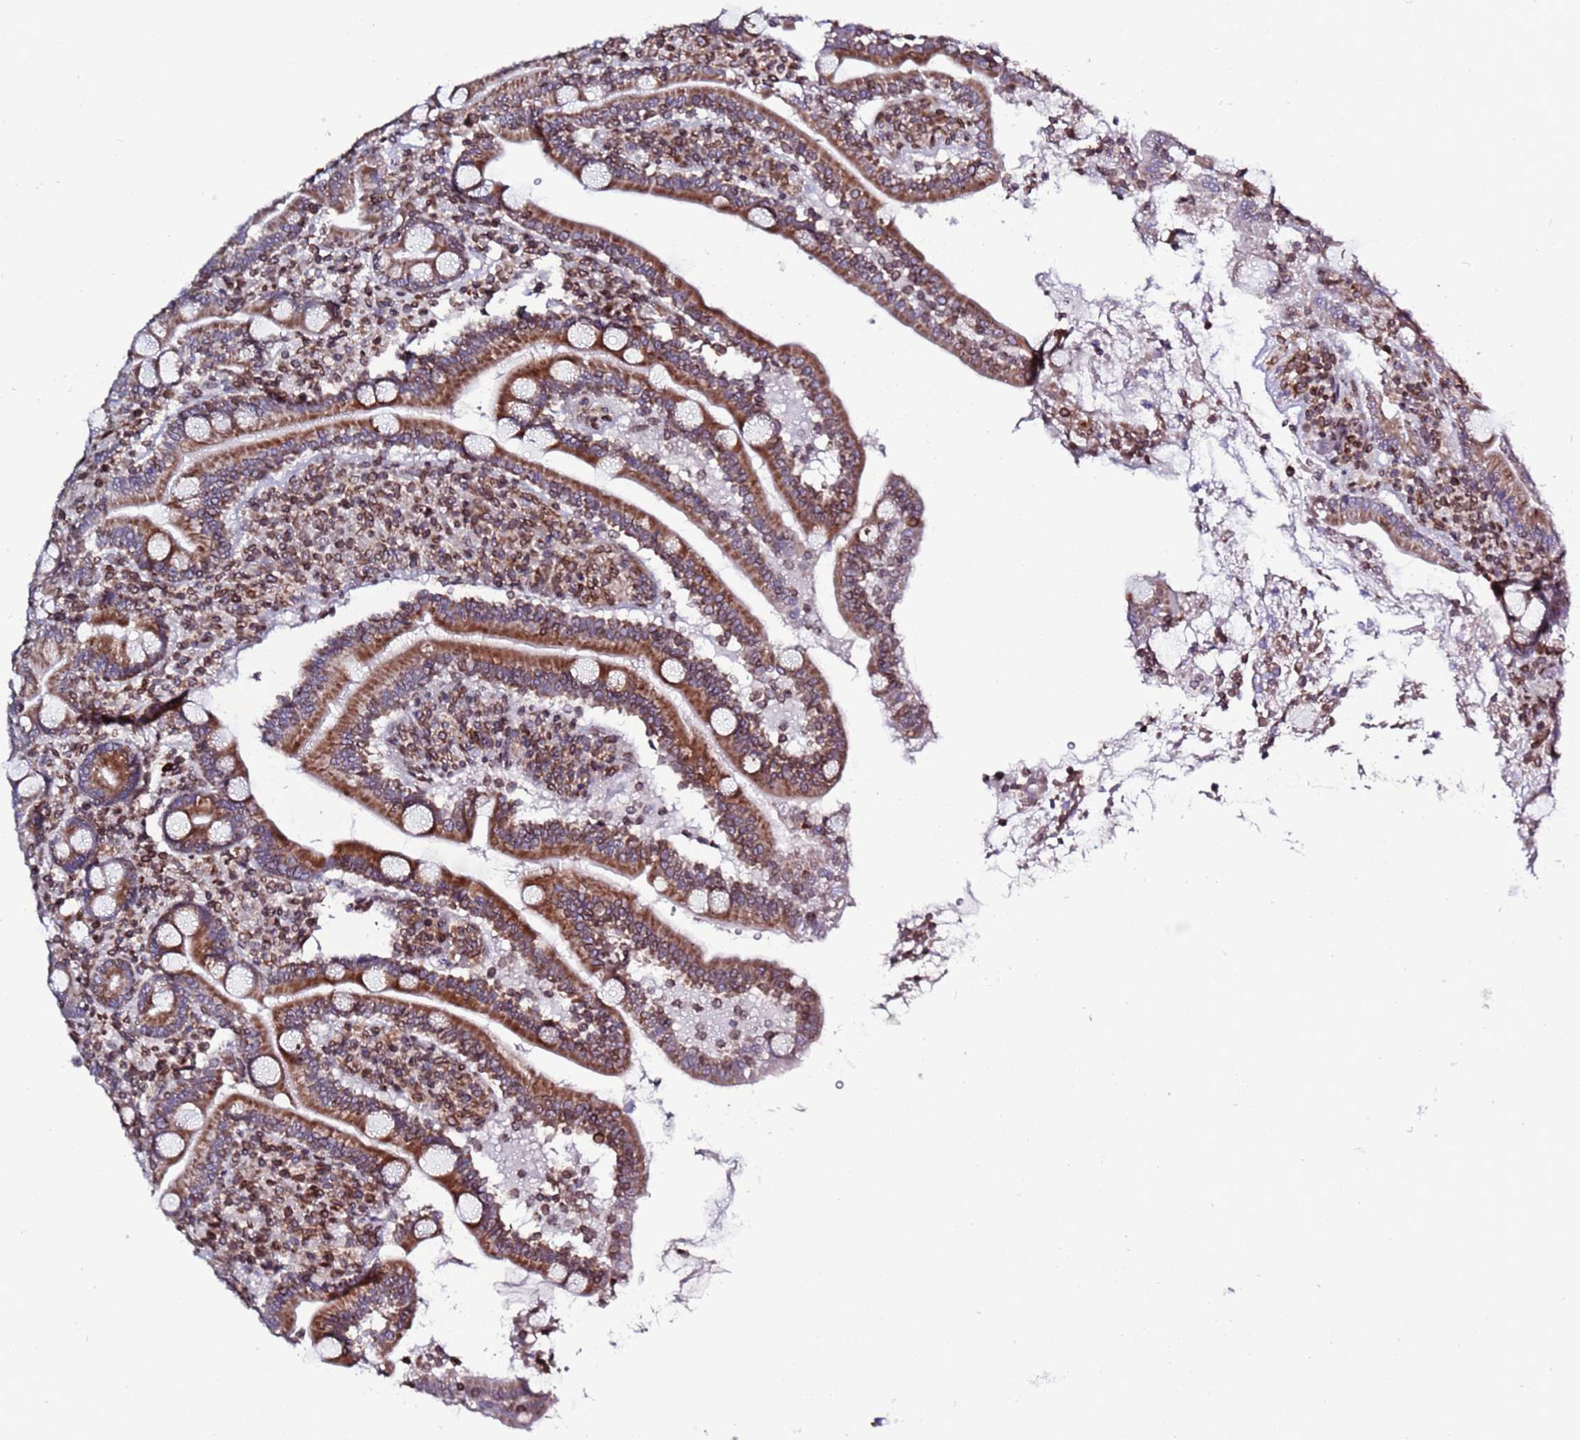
{"staining": {"intensity": "moderate", "quantity": ">75%", "location": "cytoplasmic/membranous"}, "tissue": "duodenum", "cell_type": "Glandular cells", "image_type": "normal", "snomed": [{"axis": "morphology", "description": "Normal tissue, NOS"}, {"axis": "topography", "description": "Duodenum"}], "caption": "Unremarkable duodenum exhibits moderate cytoplasmic/membranous expression in approximately >75% of glandular cells, visualized by immunohistochemistry. Using DAB (3,3'-diaminobenzidine) (brown) and hematoxylin (blue) stains, captured at high magnification using brightfield microscopy.", "gene": "TOR1AIP1", "patient": {"sex": "male", "age": 35}}